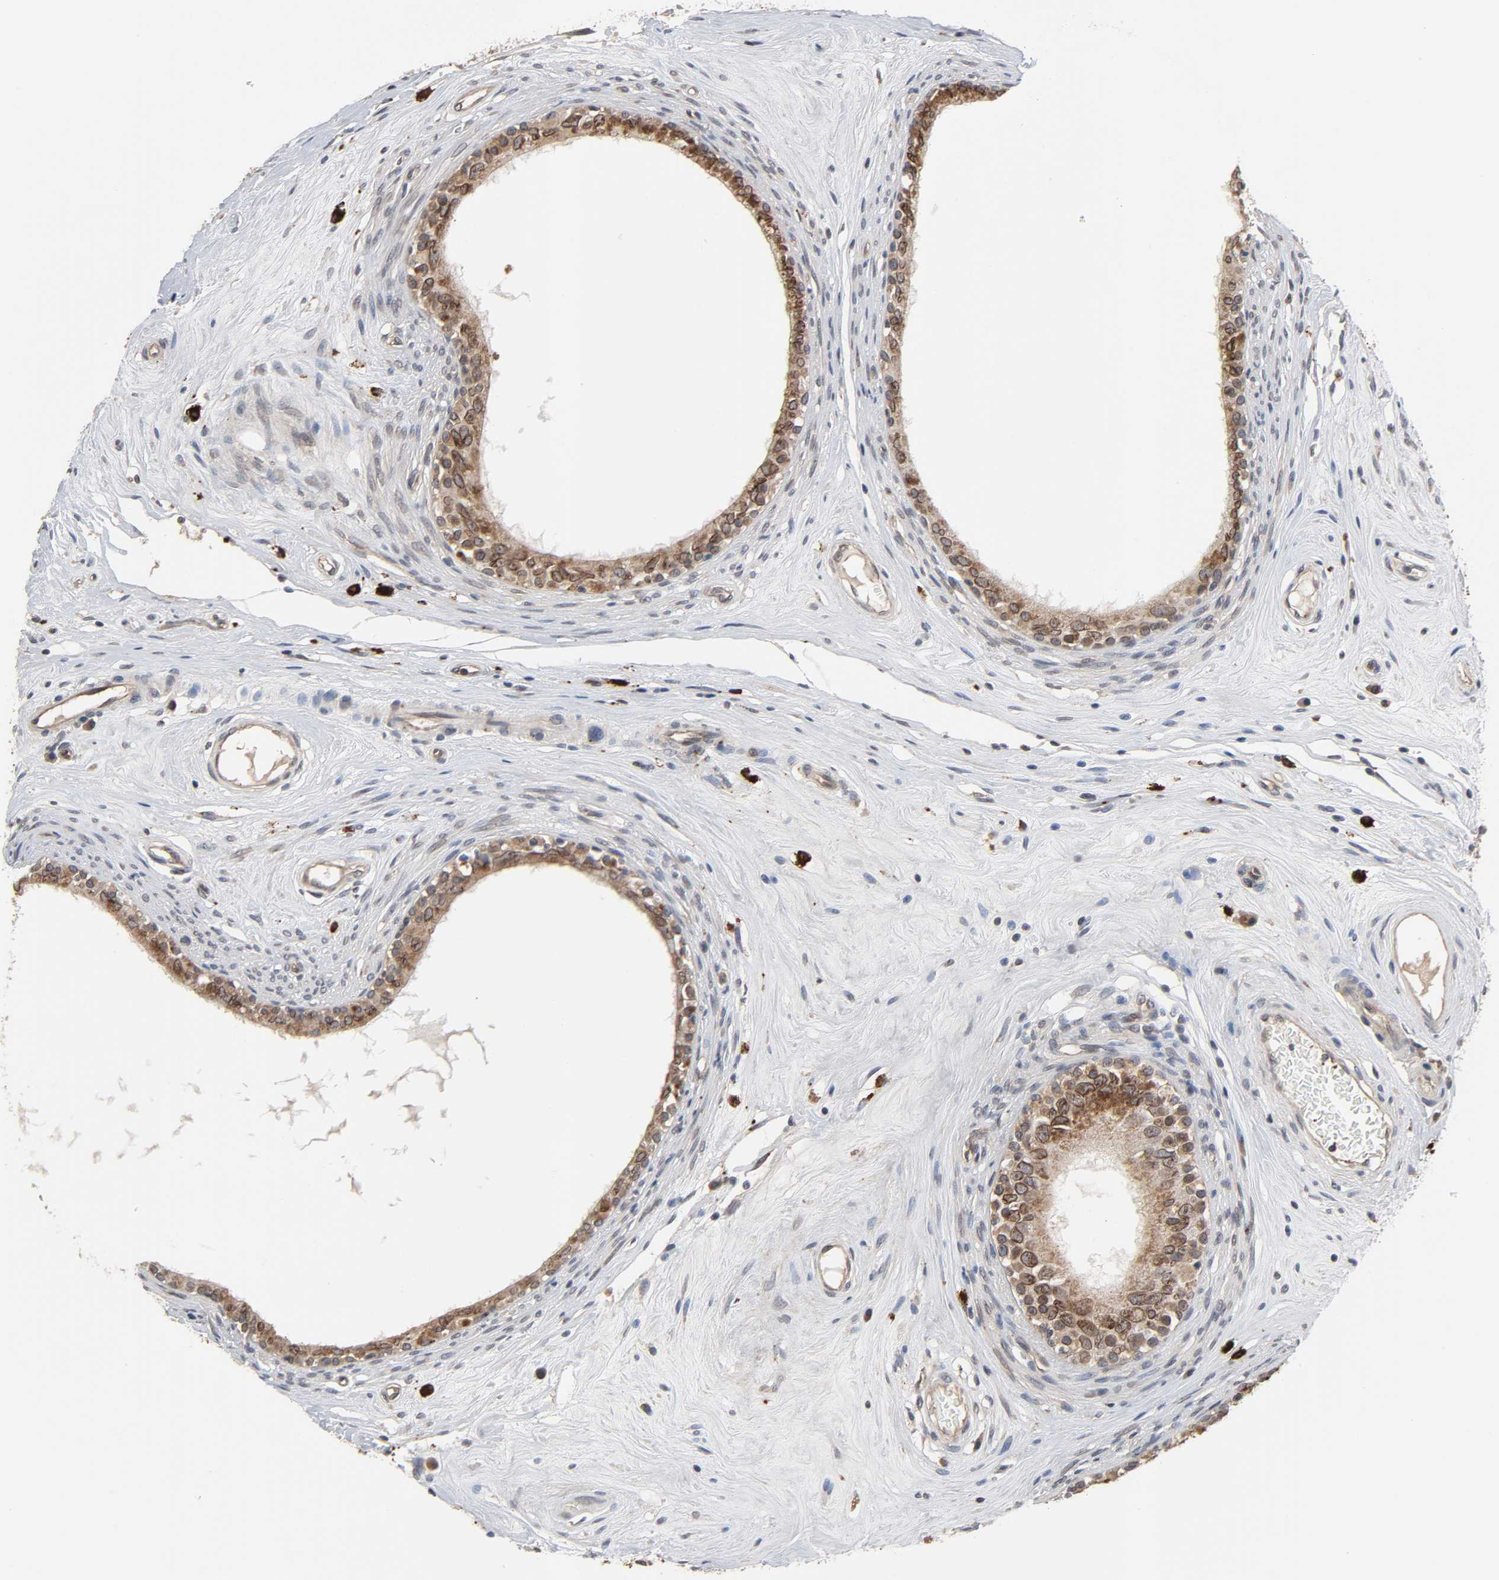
{"staining": {"intensity": "moderate", "quantity": ">75%", "location": "cytoplasmic/membranous,nuclear"}, "tissue": "epididymis", "cell_type": "Glandular cells", "image_type": "normal", "snomed": [{"axis": "morphology", "description": "Normal tissue, NOS"}, {"axis": "morphology", "description": "Inflammation, NOS"}, {"axis": "topography", "description": "Epididymis"}], "caption": "This photomicrograph shows normal epididymis stained with immunohistochemistry (IHC) to label a protein in brown. The cytoplasmic/membranous,nuclear of glandular cells show moderate positivity for the protein. Nuclei are counter-stained blue.", "gene": "CCDC175", "patient": {"sex": "male", "age": 84}}